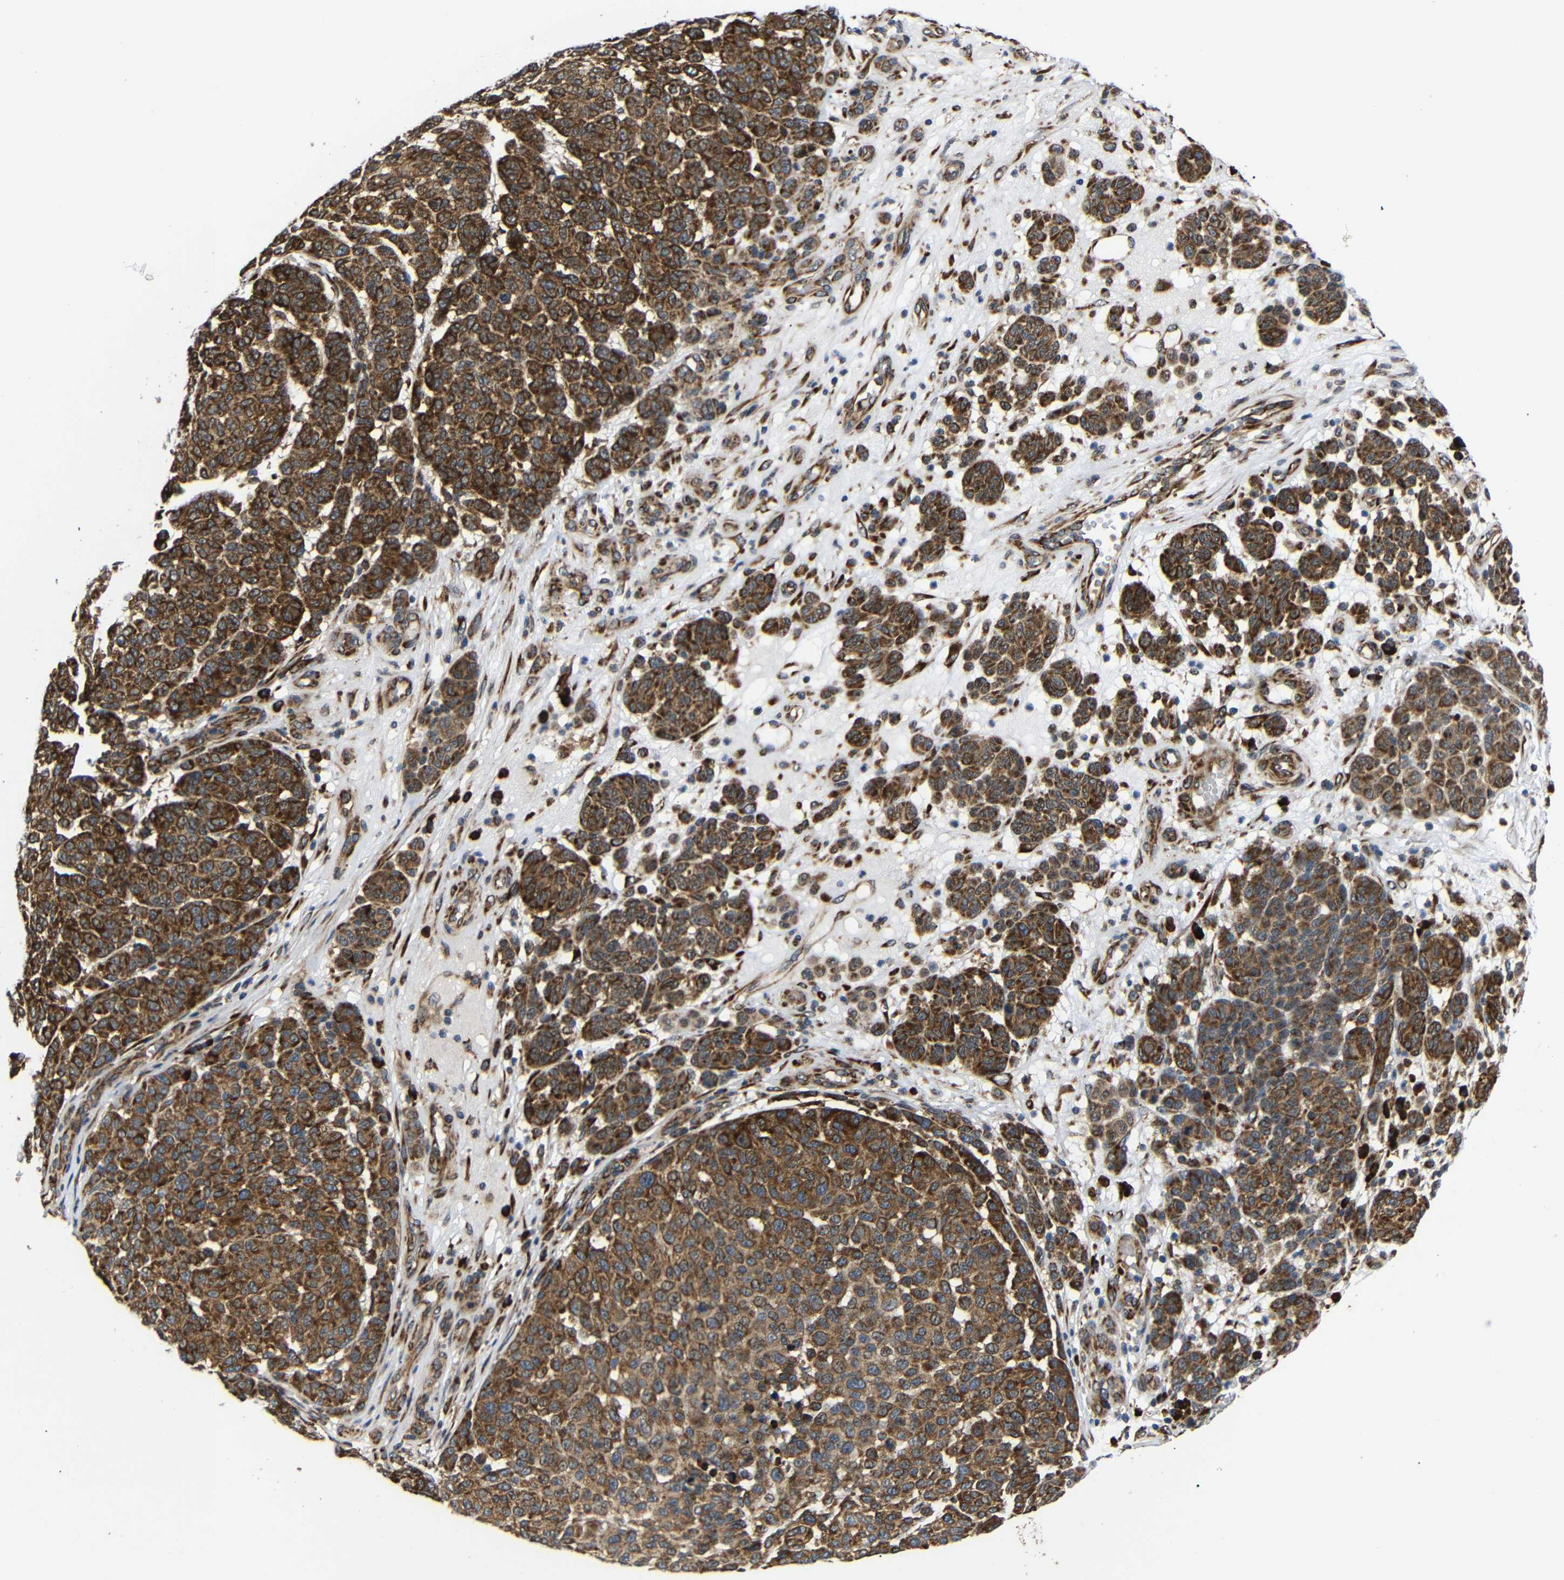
{"staining": {"intensity": "moderate", "quantity": ">75%", "location": "cytoplasmic/membranous"}, "tissue": "melanoma", "cell_type": "Tumor cells", "image_type": "cancer", "snomed": [{"axis": "morphology", "description": "Malignant melanoma, NOS"}, {"axis": "topography", "description": "Skin"}], "caption": "IHC micrograph of neoplastic tissue: malignant melanoma stained using immunohistochemistry (IHC) demonstrates medium levels of moderate protein expression localized specifically in the cytoplasmic/membranous of tumor cells, appearing as a cytoplasmic/membranous brown color.", "gene": "KANK4", "patient": {"sex": "male", "age": 59}}